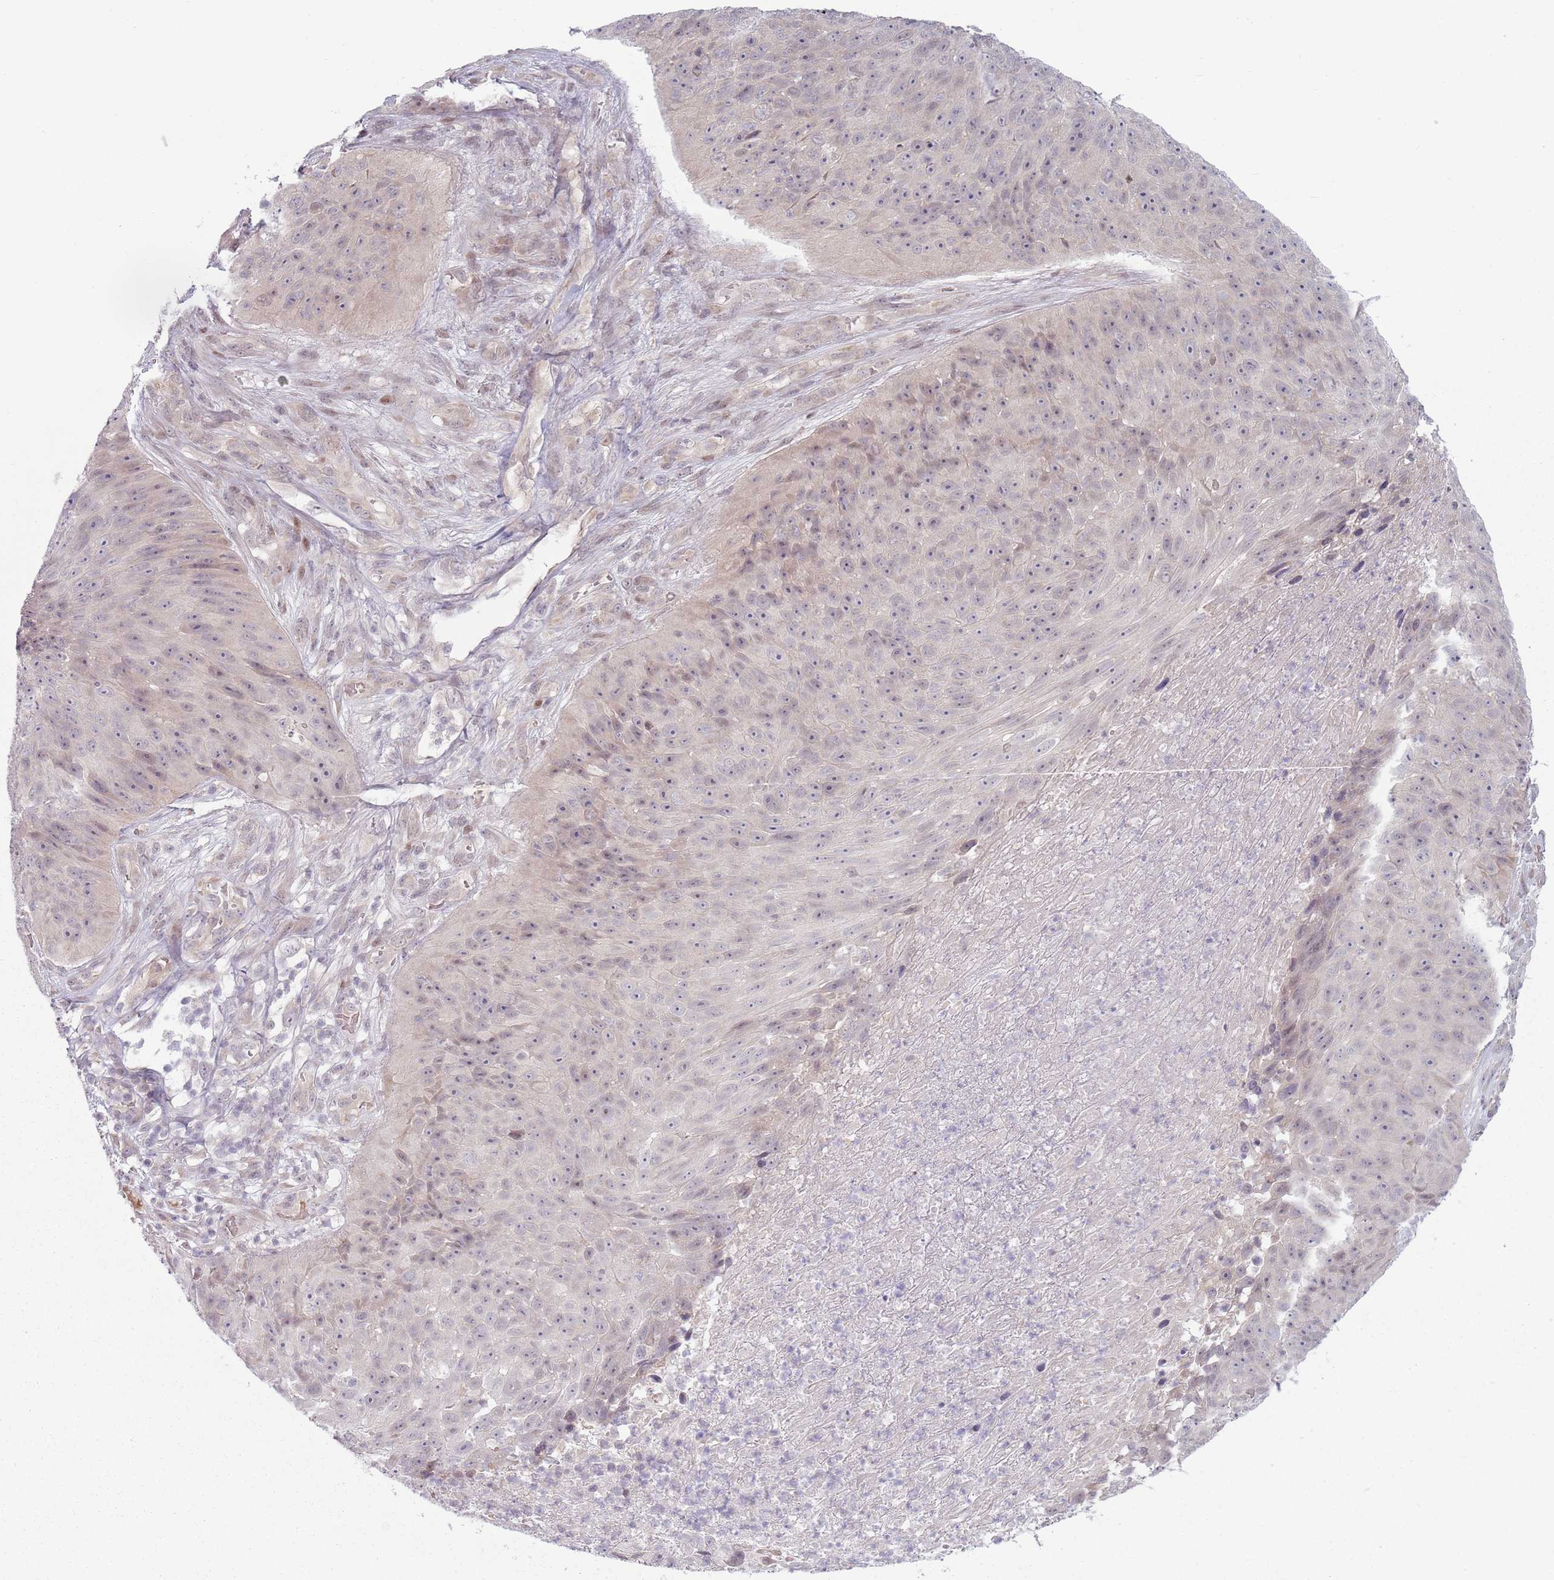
{"staining": {"intensity": "negative", "quantity": "none", "location": "none"}, "tissue": "skin cancer", "cell_type": "Tumor cells", "image_type": "cancer", "snomed": [{"axis": "morphology", "description": "Squamous cell carcinoma, NOS"}, {"axis": "topography", "description": "Skin"}], "caption": "An image of human squamous cell carcinoma (skin) is negative for staining in tumor cells.", "gene": "ADGRG1", "patient": {"sex": "female", "age": 87}}